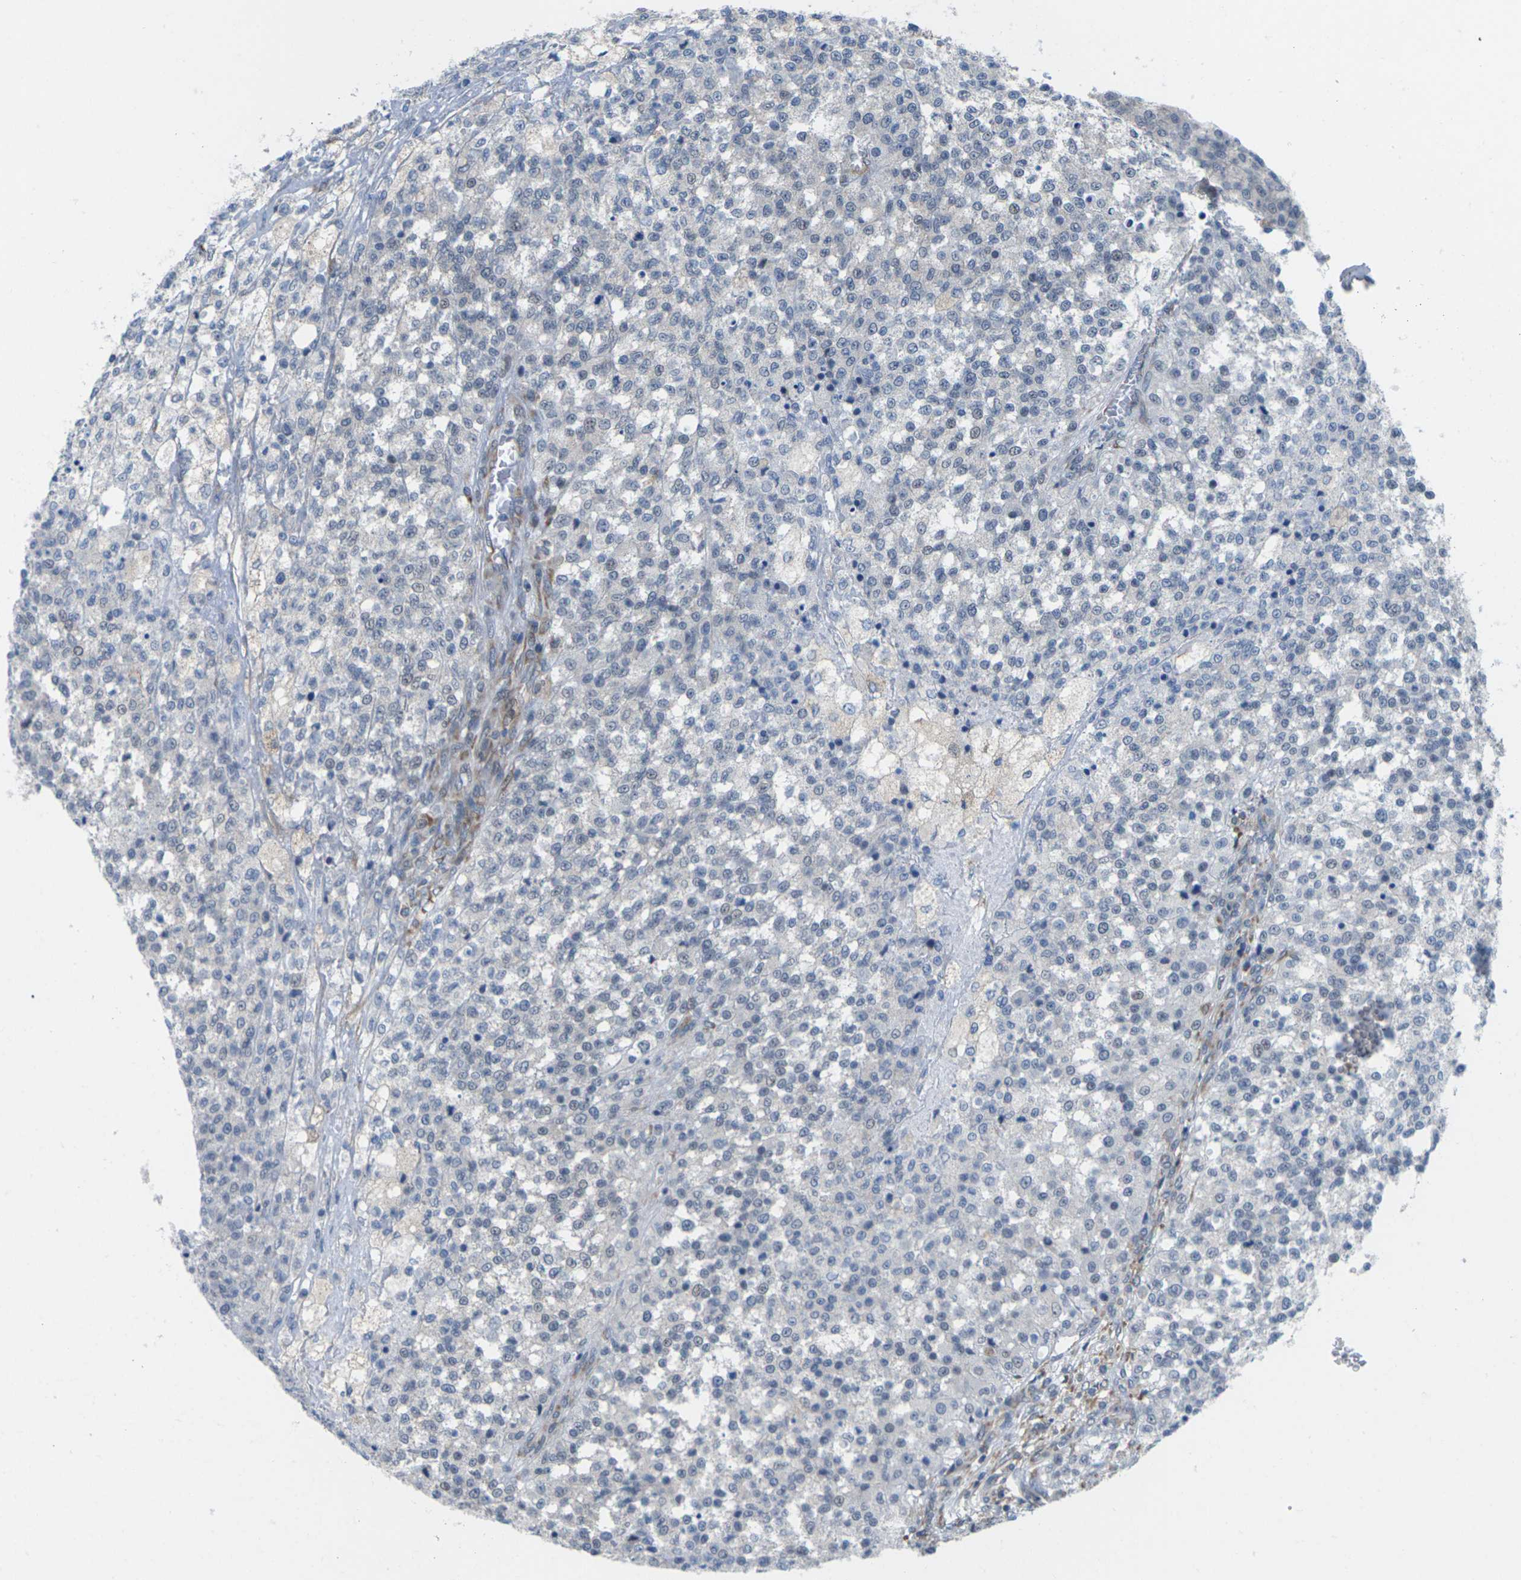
{"staining": {"intensity": "negative", "quantity": "none", "location": "none"}, "tissue": "testis cancer", "cell_type": "Tumor cells", "image_type": "cancer", "snomed": [{"axis": "morphology", "description": "Seminoma, NOS"}, {"axis": "topography", "description": "Testis"}], "caption": "Testis seminoma was stained to show a protein in brown. There is no significant staining in tumor cells.", "gene": "PDZK1IP1", "patient": {"sex": "male", "age": 59}}